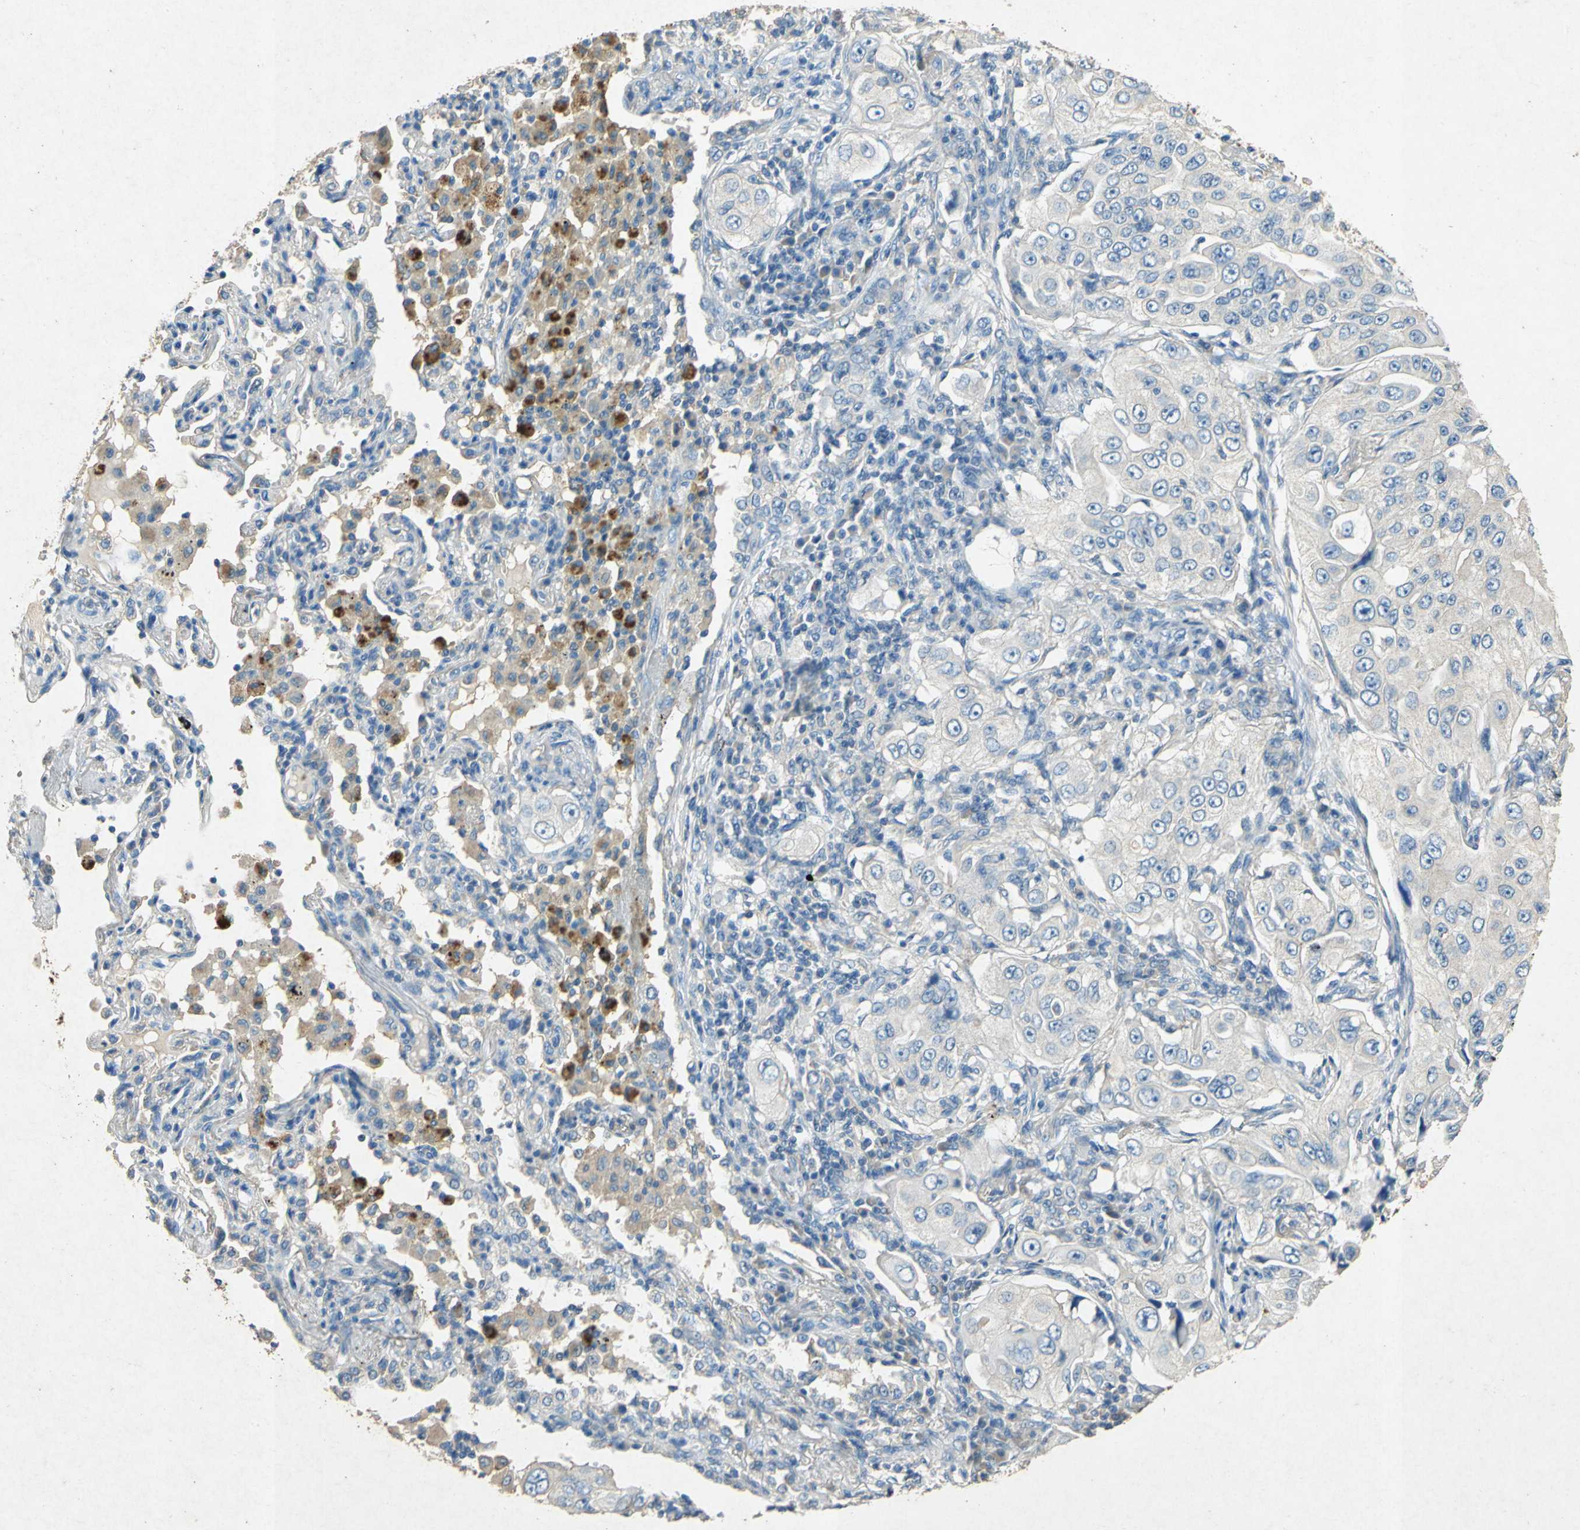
{"staining": {"intensity": "weak", "quantity": "25%-75%", "location": "cytoplasmic/membranous"}, "tissue": "lung cancer", "cell_type": "Tumor cells", "image_type": "cancer", "snomed": [{"axis": "morphology", "description": "Adenocarcinoma, NOS"}, {"axis": "topography", "description": "Lung"}], "caption": "Brown immunohistochemical staining in human lung adenocarcinoma shows weak cytoplasmic/membranous expression in about 25%-75% of tumor cells.", "gene": "ADAMTS5", "patient": {"sex": "male", "age": 84}}